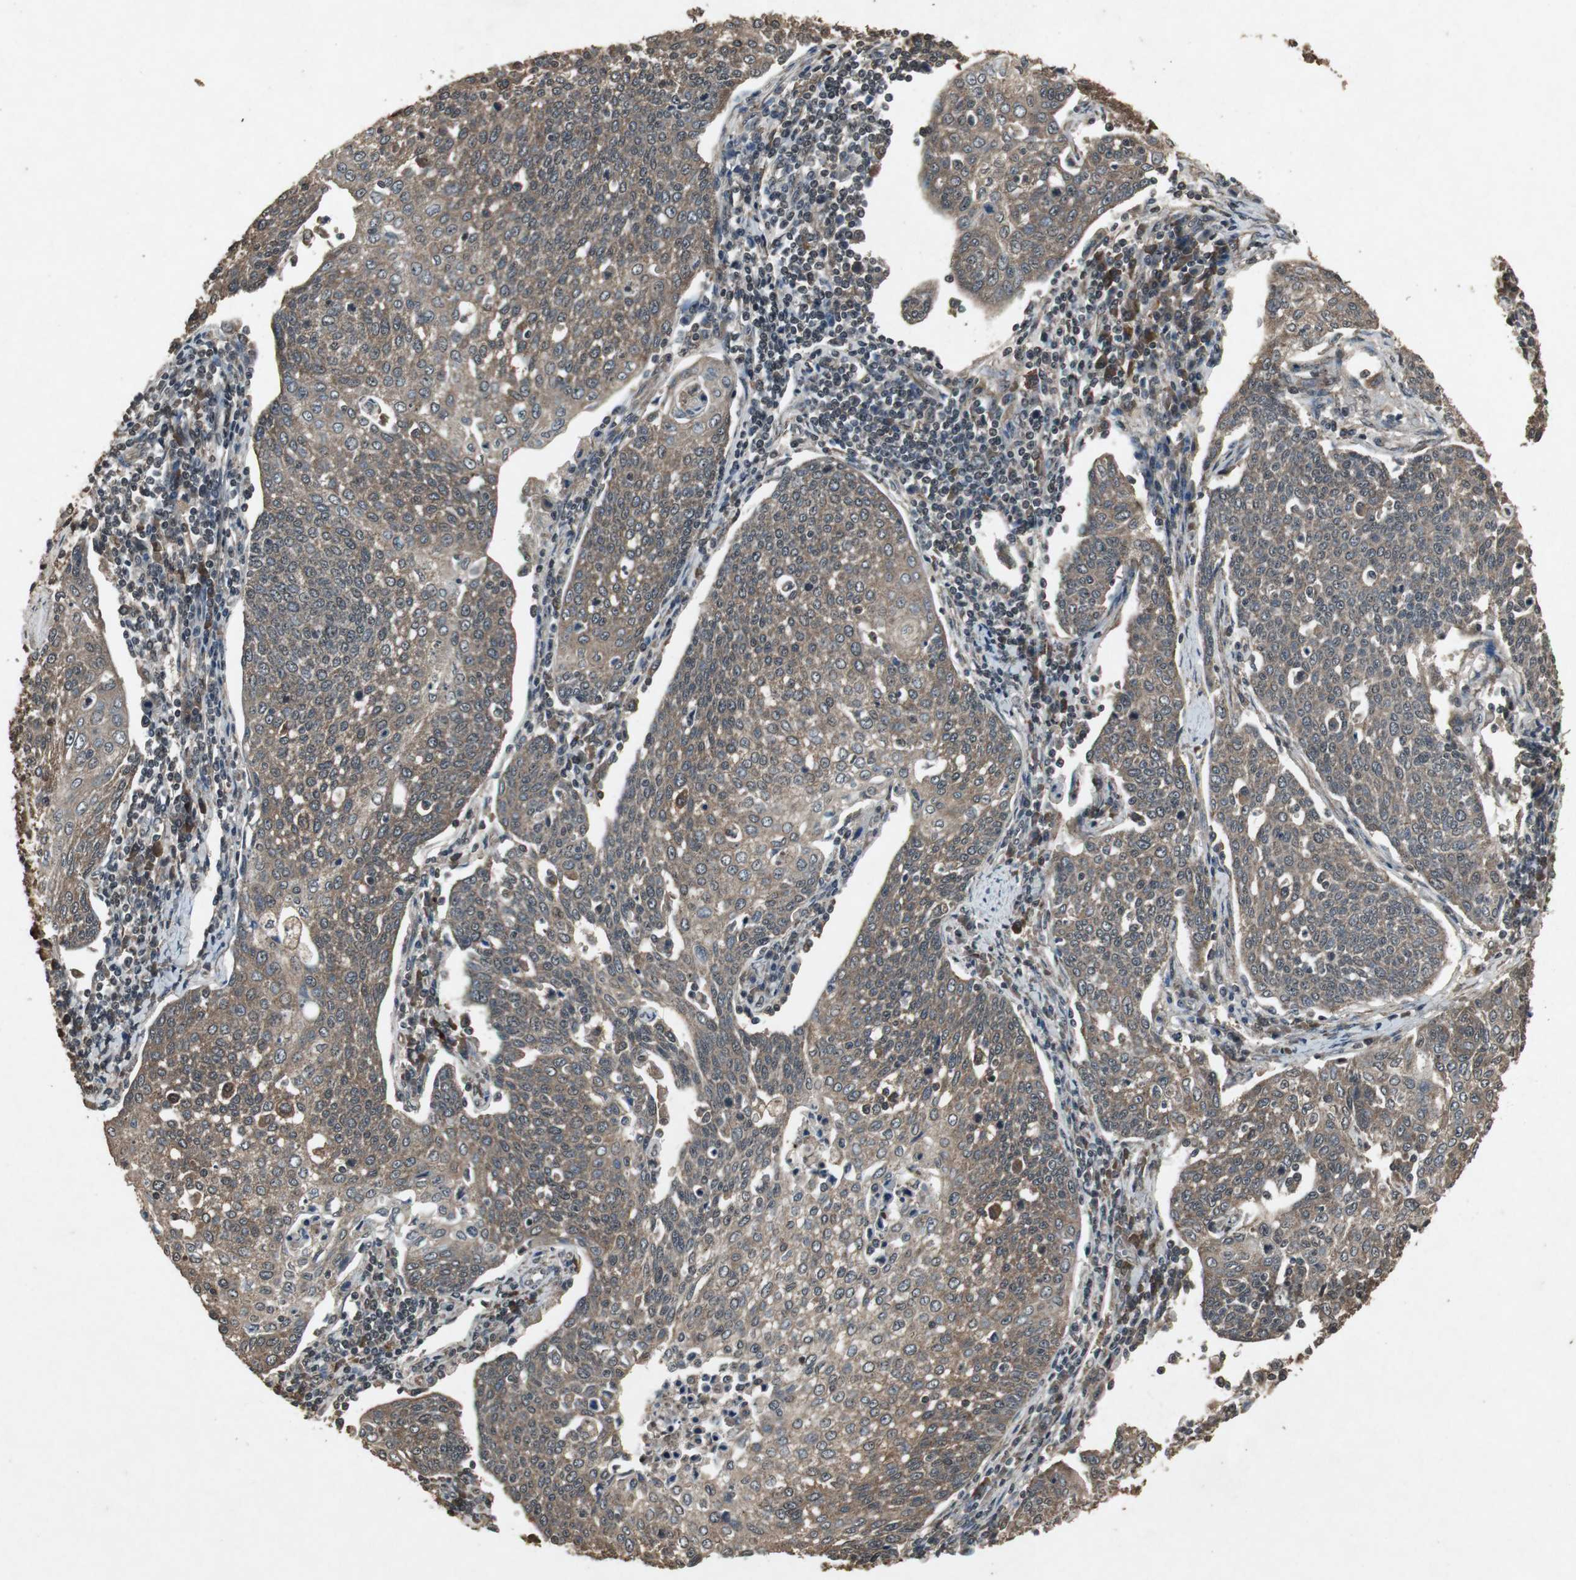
{"staining": {"intensity": "moderate", "quantity": ">75%", "location": "cytoplasmic/membranous"}, "tissue": "cervical cancer", "cell_type": "Tumor cells", "image_type": "cancer", "snomed": [{"axis": "morphology", "description": "Squamous cell carcinoma, NOS"}, {"axis": "topography", "description": "Cervix"}], "caption": "Squamous cell carcinoma (cervical) was stained to show a protein in brown. There is medium levels of moderate cytoplasmic/membranous staining in approximately >75% of tumor cells. (DAB IHC with brightfield microscopy, high magnification).", "gene": "EMX1", "patient": {"sex": "female", "age": 34}}